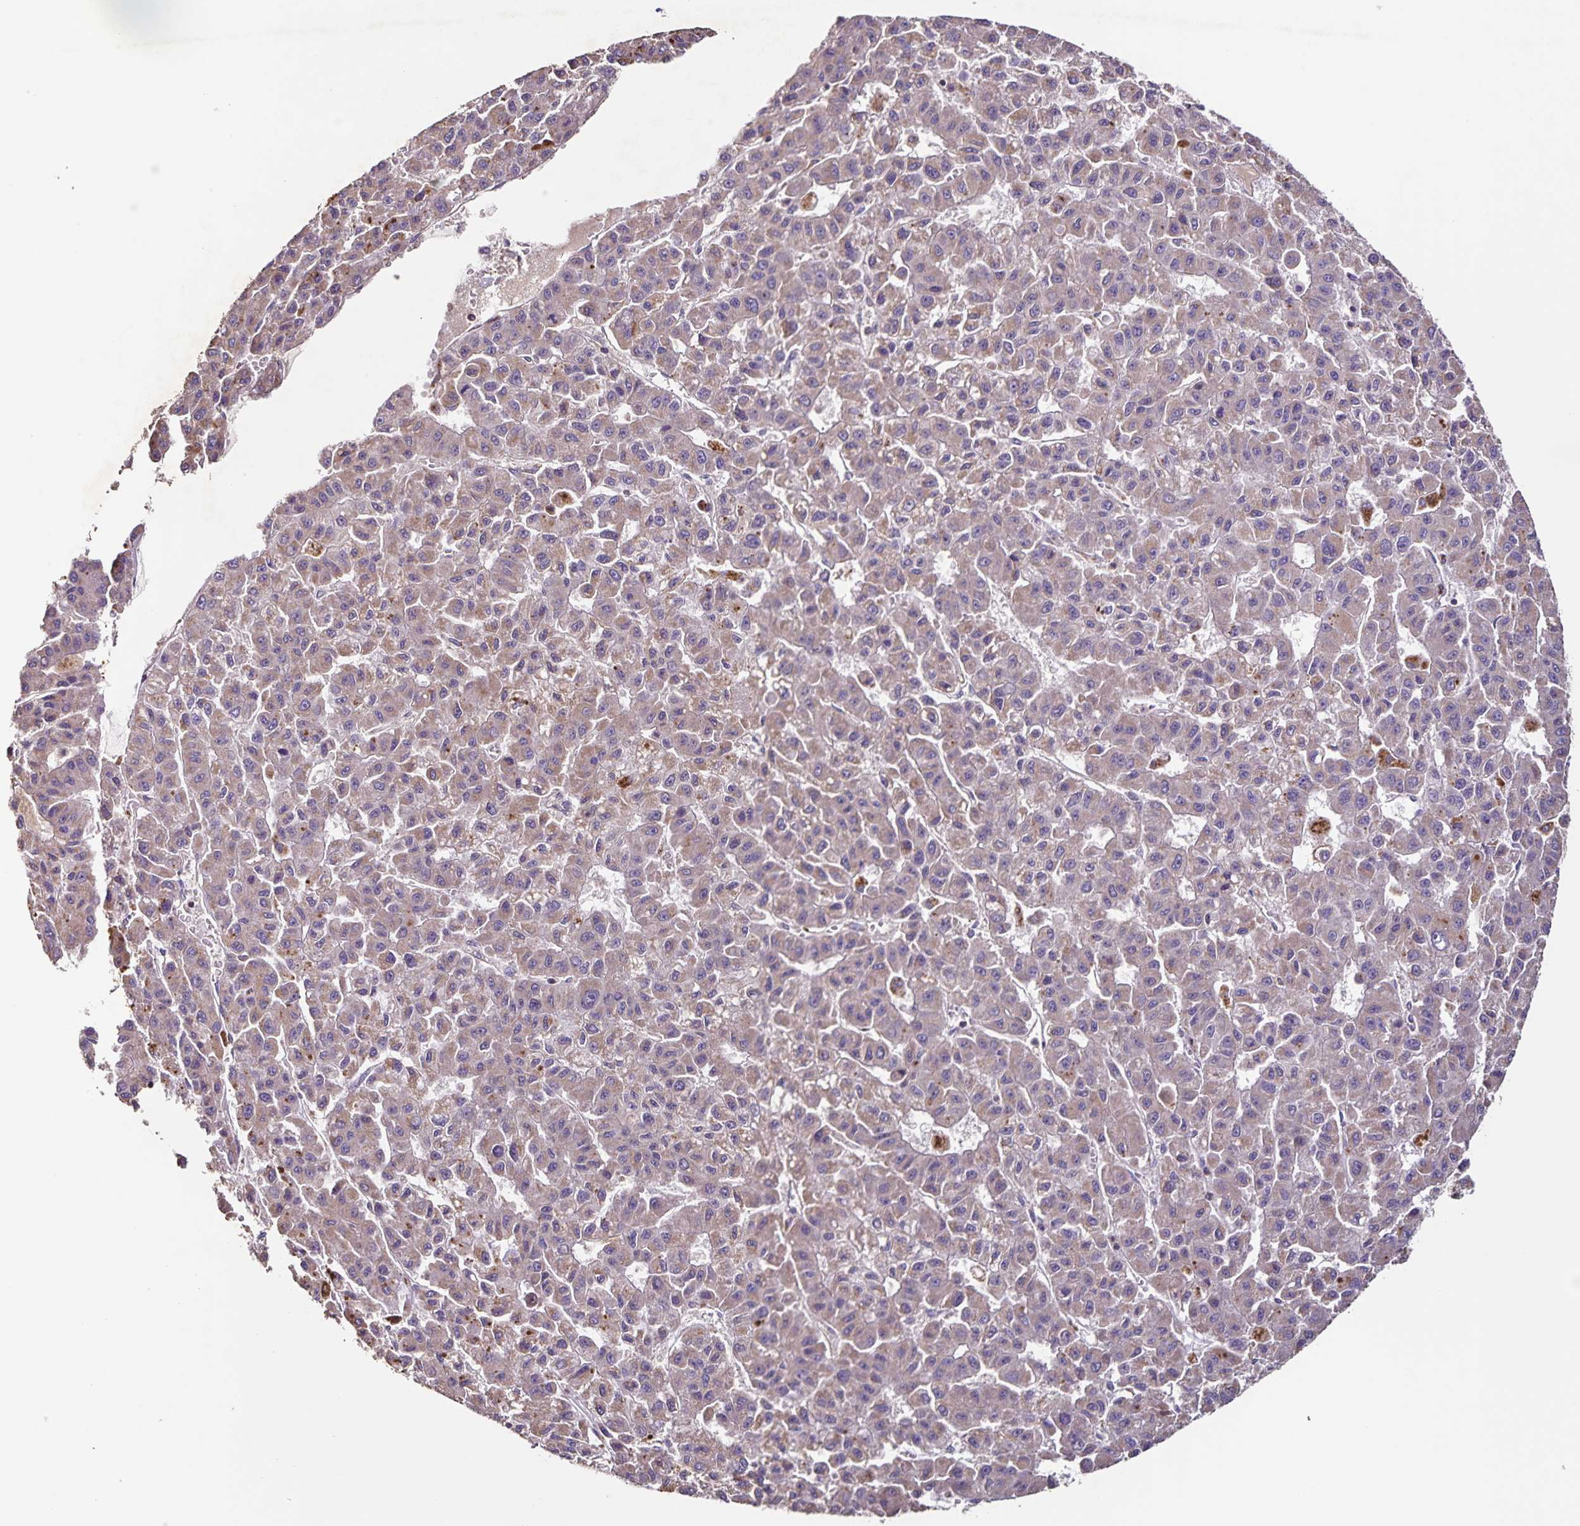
{"staining": {"intensity": "weak", "quantity": "25%-75%", "location": "cytoplasmic/membranous"}, "tissue": "liver cancer", "cell_type": "Tumor cells", "image_type": "cancer", "snomed": [{"axis": "morphology", "description": "Carcinoma, Hepatocellular, NOS"}, {"axis": "topography", "description": "Liver"}], "caption": "Liver cancer (hepatocellular carcinoma) stained with DAB IHC shows low levels of weak cytoplasmic/membranous staining in about 25%-75% of tumor cells. The staining was performed using DAB (3,3'-diaminobenzidine) to visualize the protein expression in brown, while the nuclei were stained in blue with hematoxylin (Magnification: 20x).", "gene": "MAN1A1", "patient": {"sex": "male", "age": 70}}